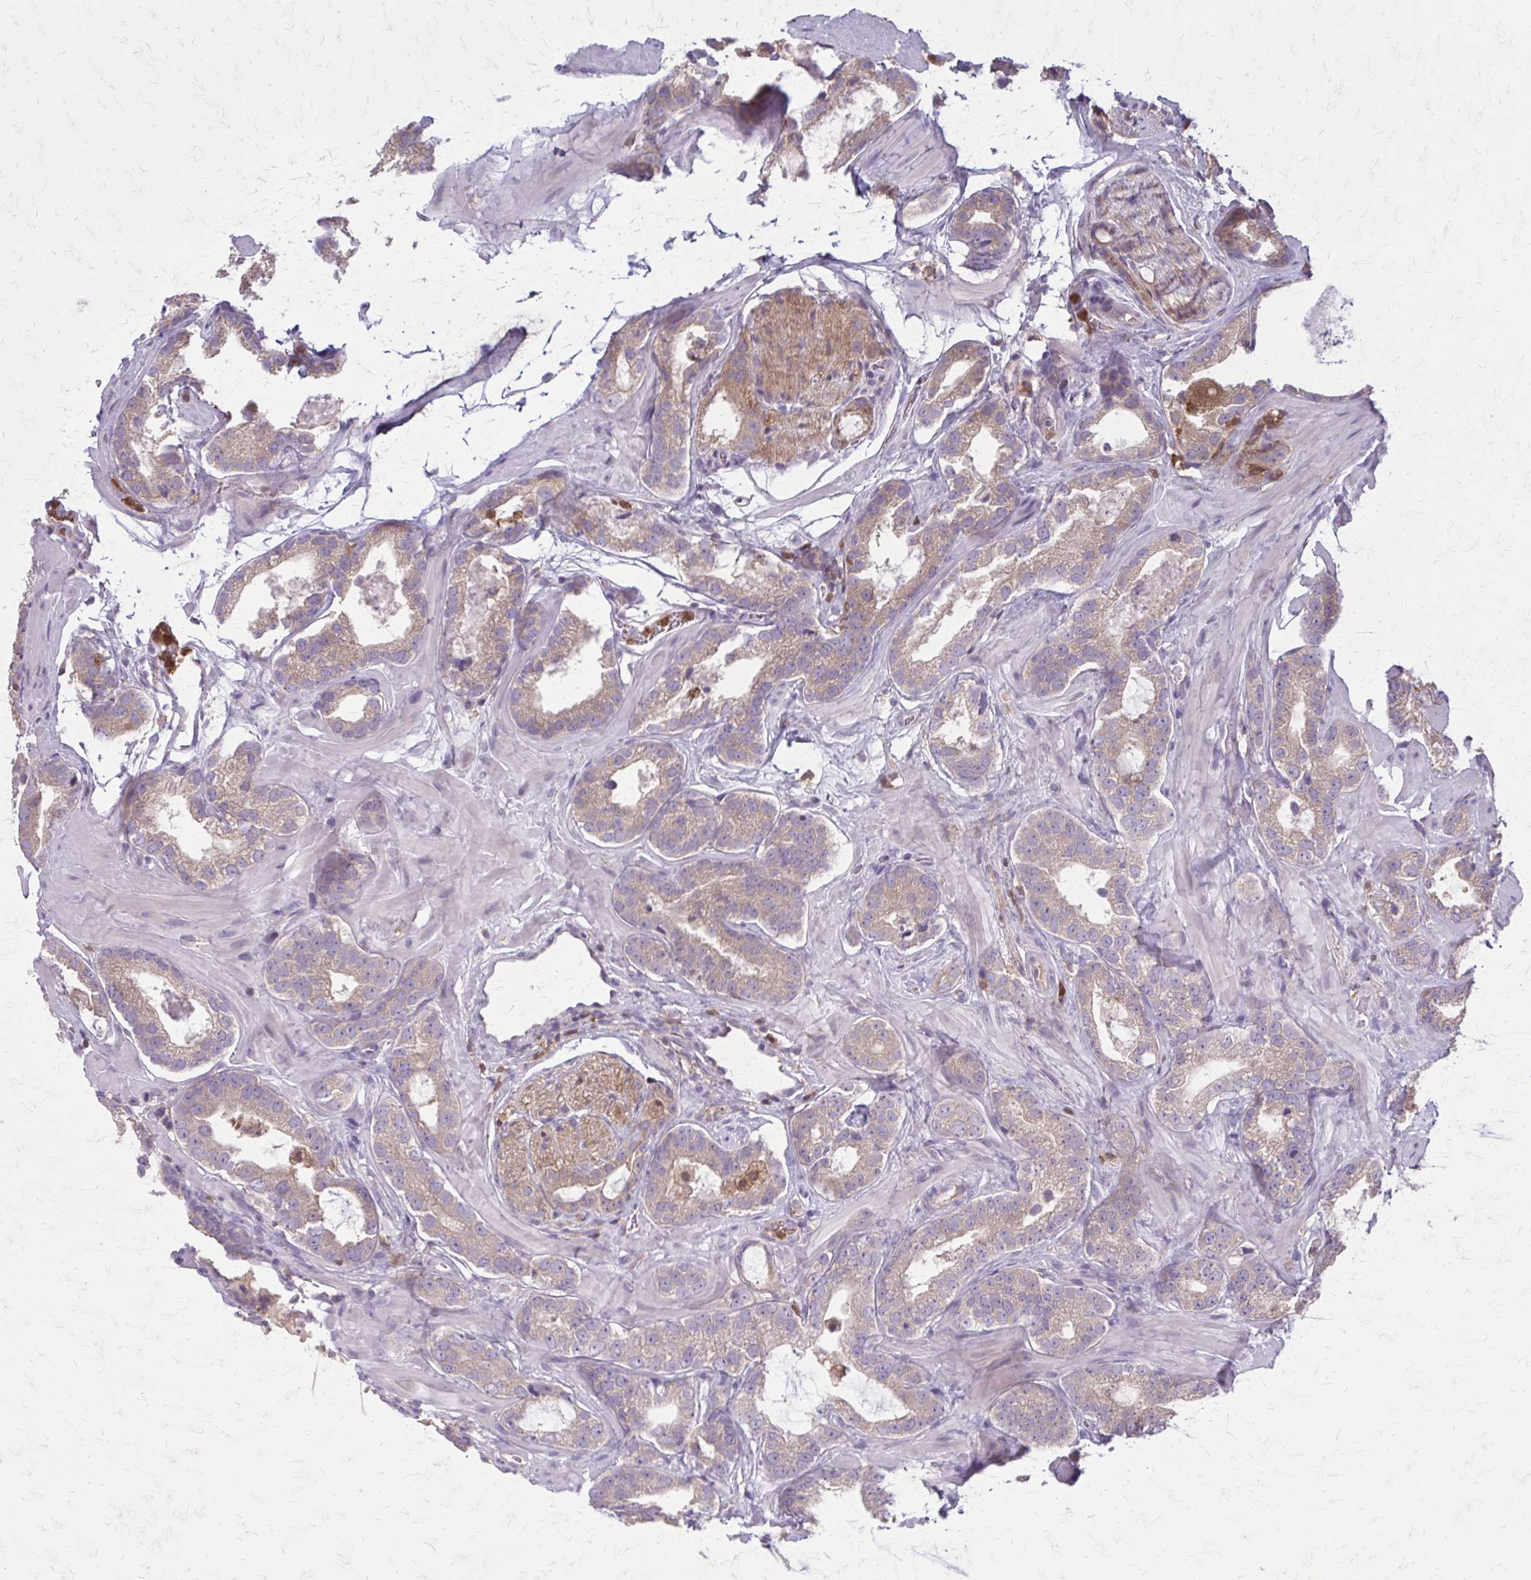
{"staining": {"intensity": "weak", "quantity": ">75%", "location": "cytoplasmic/membranous"}, "tissue": "prostate cancer", "cell_type": "Tumor cells", "image_type": "cancer", "snomed": [{"axis": "morphology", "description": "Adenocarcinoma, Low grade"}, {"axis": "topography", "description": "Prostate"}], "caption": "A brown stain shows weak cytoplasmic/membranous expression of a protein in prostate cancer tumor cells.", "gene": "NRBF2", "patient": {"sex": "male", "age": 62}}